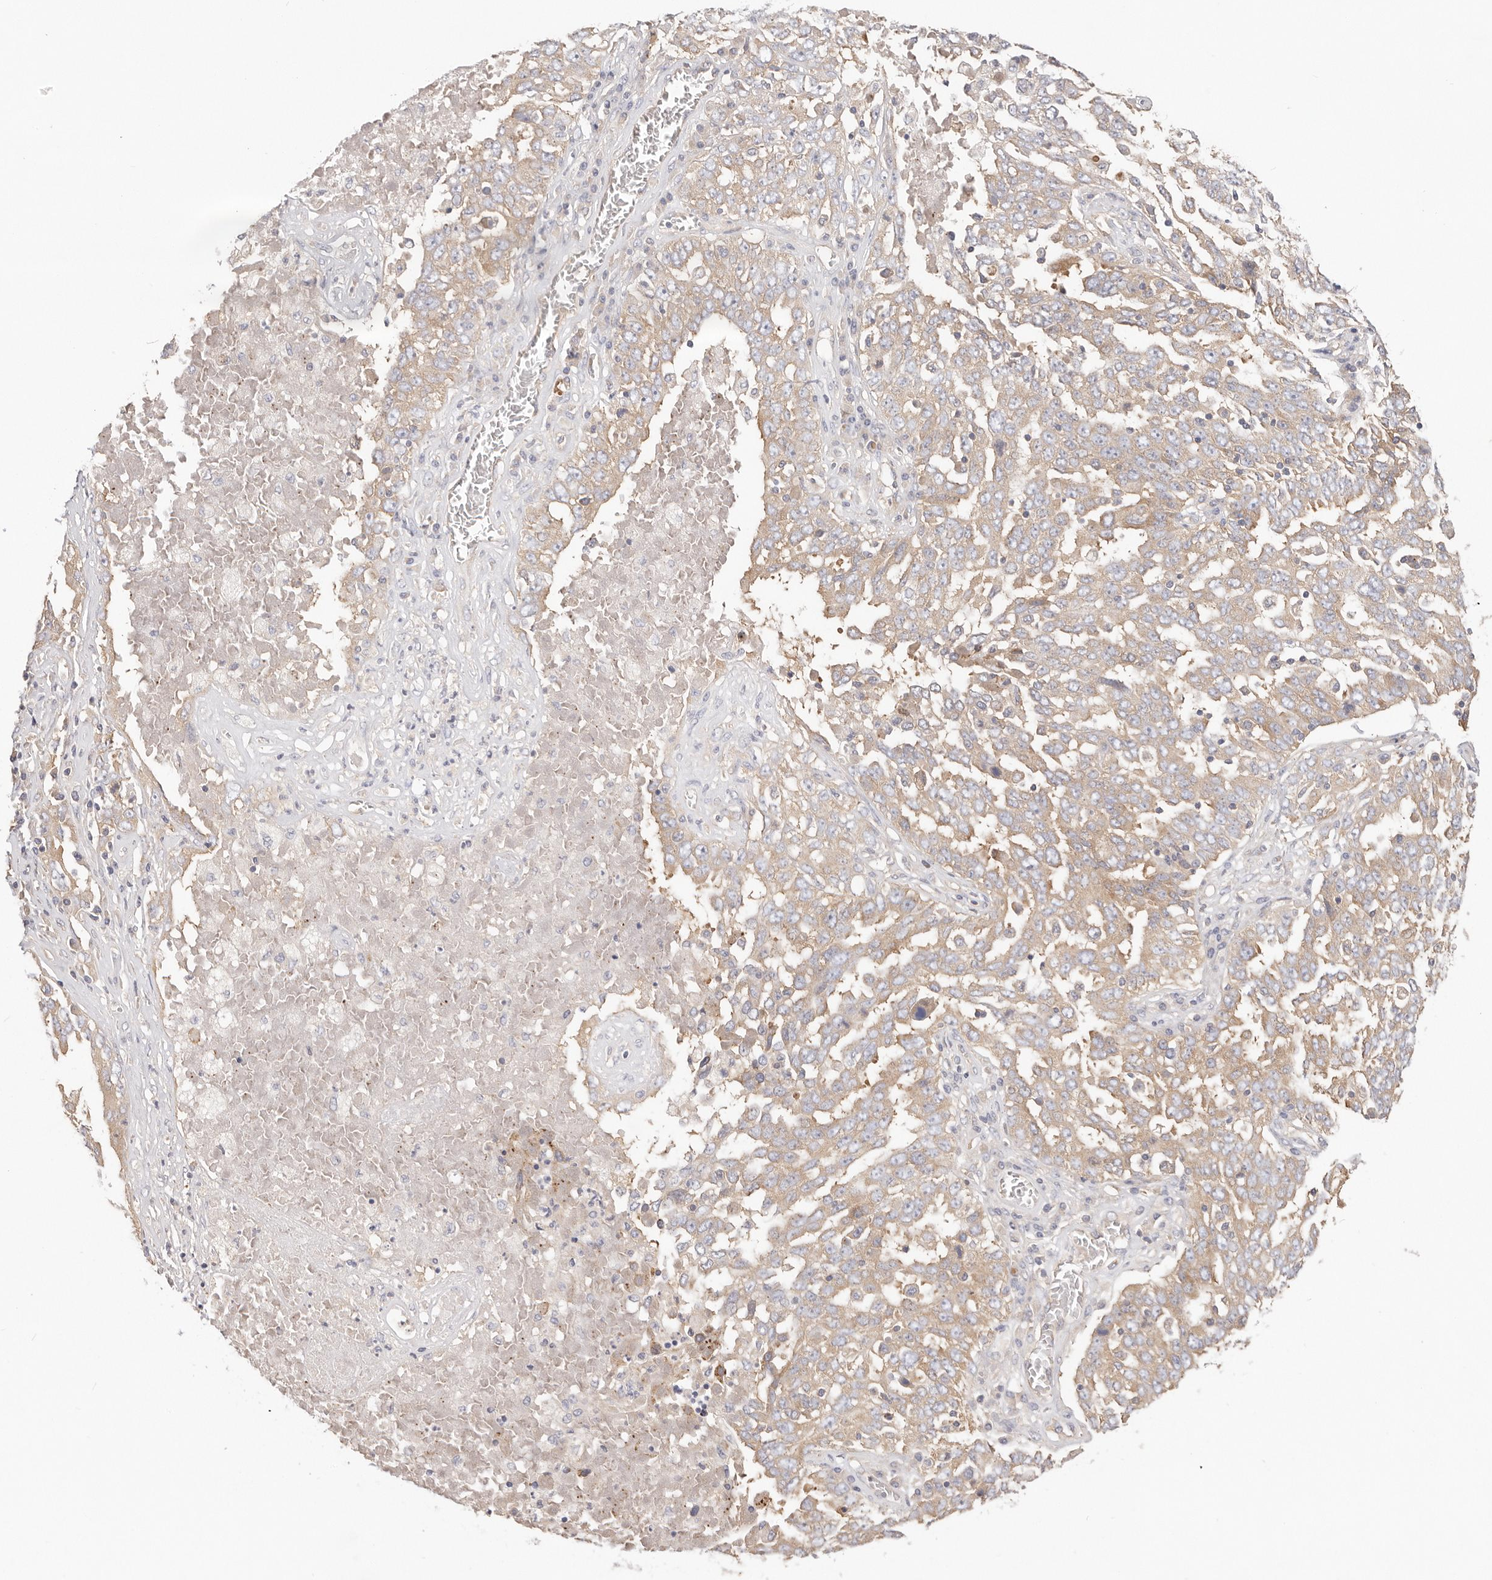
{"staining": {"intensity": "weak", "quantity": ">75%", "location": "cytoplasmic/membranous"}, "tissue": "ovarian cancer", "cell_type": "Tumor cells", "image_type": "cancer", "snomed": [{"axis": "morphology", "description": "Carcinoma, endometroid"}, {"axis": "topography", "description": "Ovary"}], "caption": "Immunohistochemical staining of human ovarian cancer (endometroid carcinoma) shows low levels of weak cytoplasmic/membranous protein staining in approximately >75% of tumor cells. Using DAB (3,3'-diaminobenzidine) (brown) and hematoxylin (blue) stains, captured at high magnification using brightfield microscopy.", "gene": "KCMF1", "patient": {"sex": "female", "age": 62}}